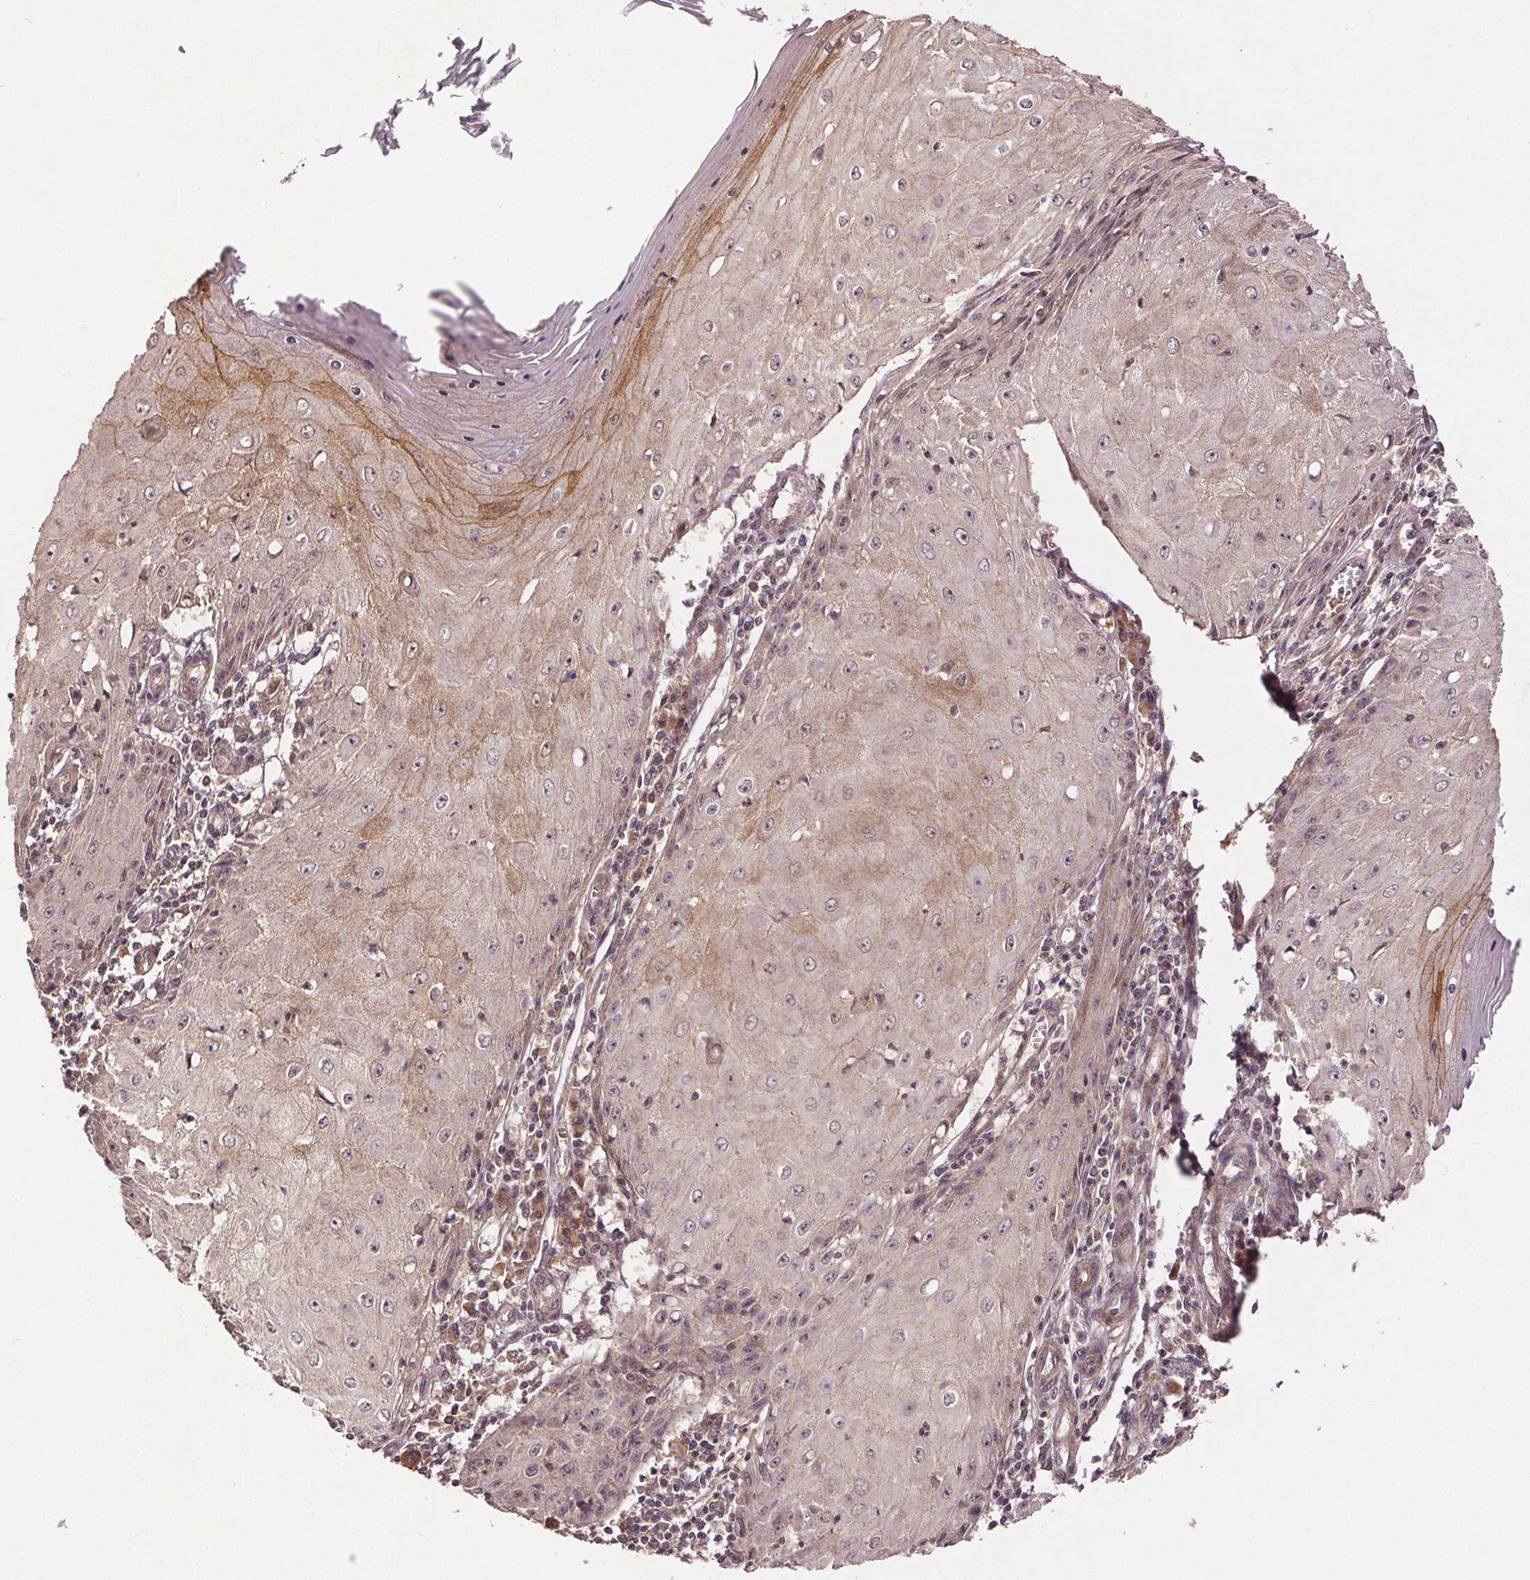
{"staining": {"intensity": "moderate", "quantity": "<25%", "location": "cytoplasmic/membranous"}, "tissue": "skin cancer", "cell_type": "Tumor cells", "image_type": "cancer", "snomed": [{"axis": "morphology", "description": "Squamous cell carcinoma, NOS"}, {"axis": "topography", "description": "Skin"}], "caption": "Immunohistochemical staining of human skin cancer shows low levels of moderate cytoplasmic/membranous protein staining in approximately <25% of tumor cells.", "gene": "EPHB3", "patient": {"sex": "female", "age": 73}}